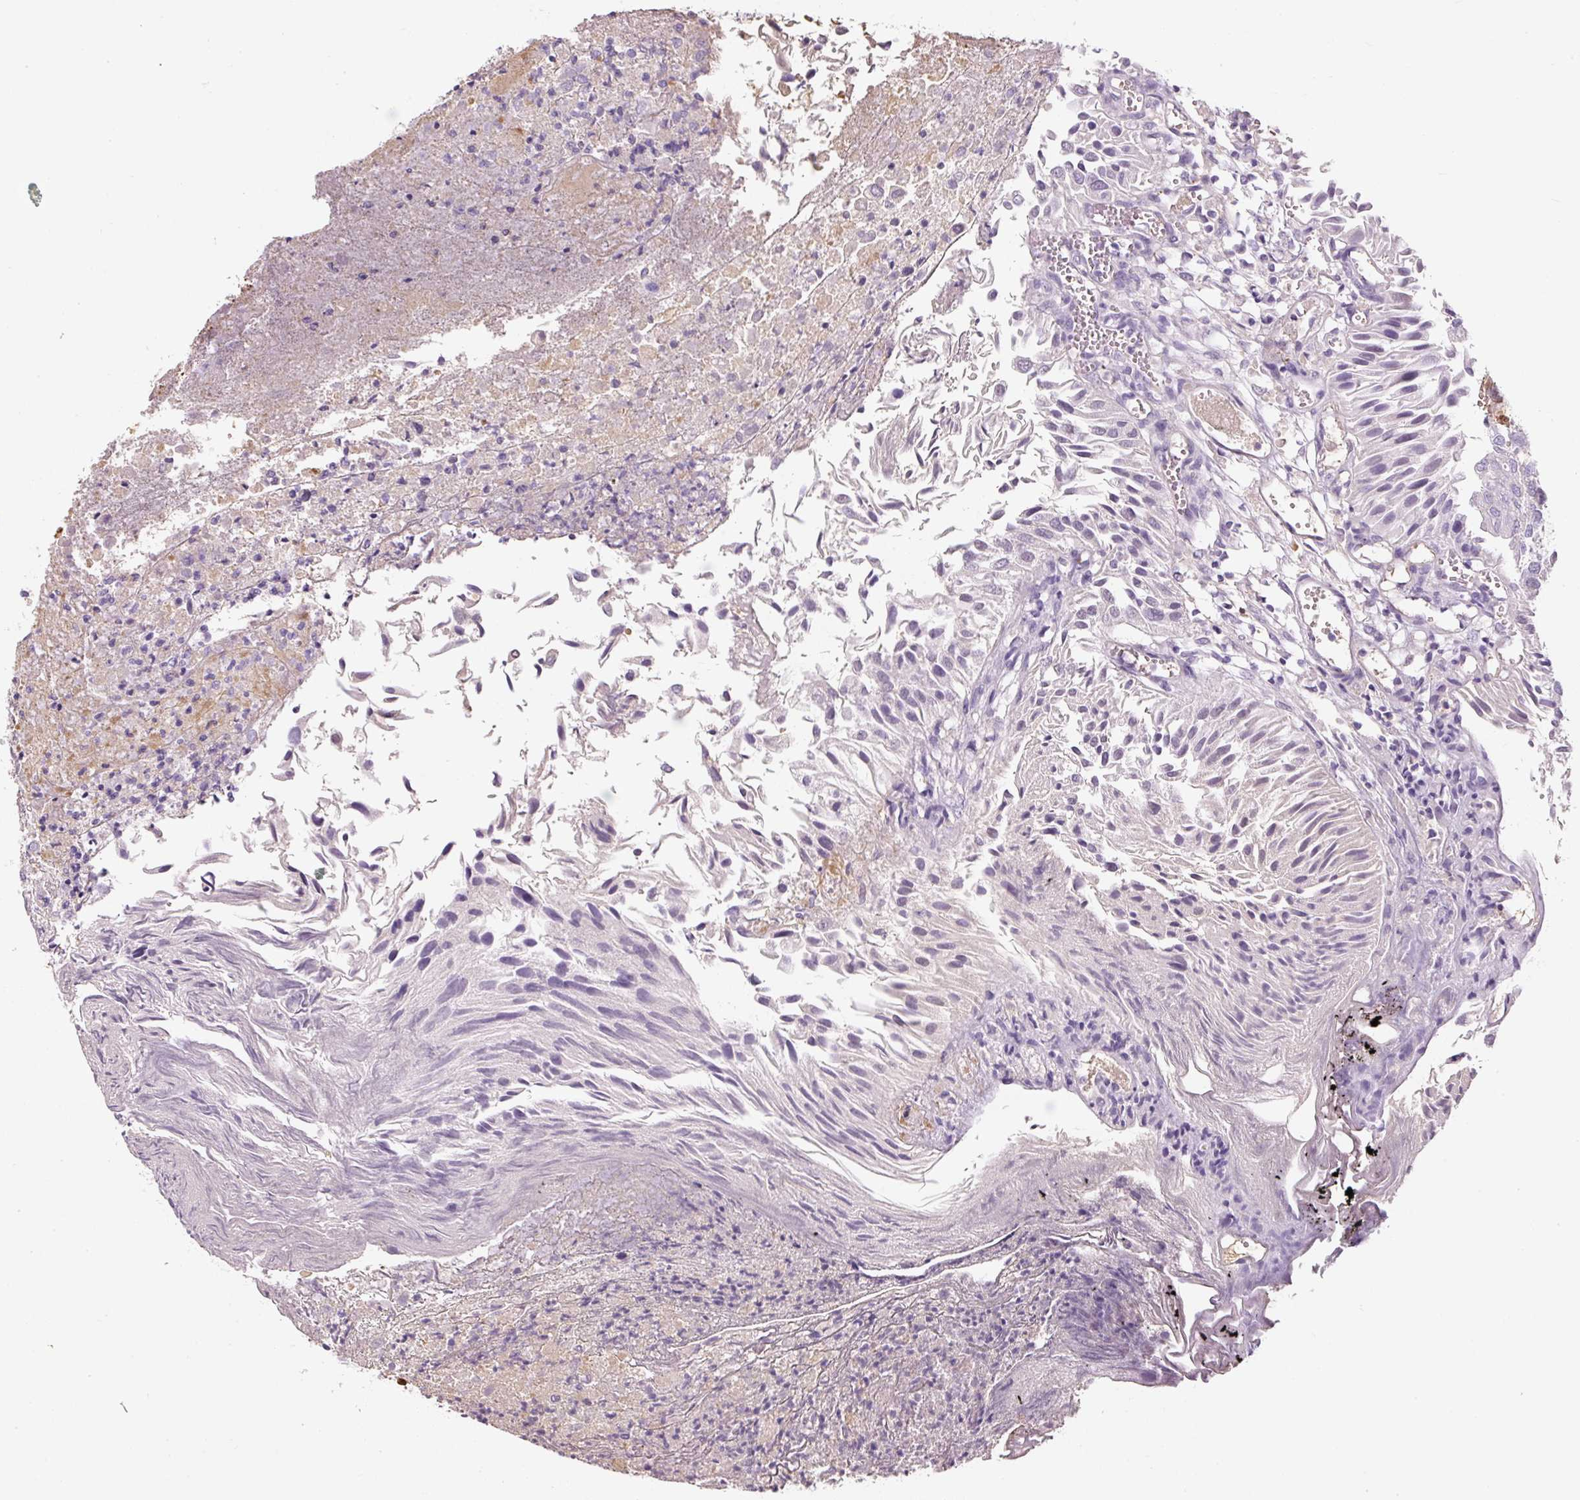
{"staining": {"intensity": "negative", "quantity": "none", "location": "none"}, "tissue": "urothelial cancer", "cell_type": "Tumor cells", "image_type": "cancer", "snomed": [{"axis": "morphology", "description": "Urothelial carcinoma, Low grade"}, {"axis": "topography", "description": "Urinary bladder"}], "caption": "The immunohistochemistry micrograph has no significant positivity in tumor cells of low-grade urothelial carcinoma tissue. (DAB immunohistochemistry (IHC), high magnification).", "gene": "APOA1", "patient": {"sex": "female", "age": 89}}